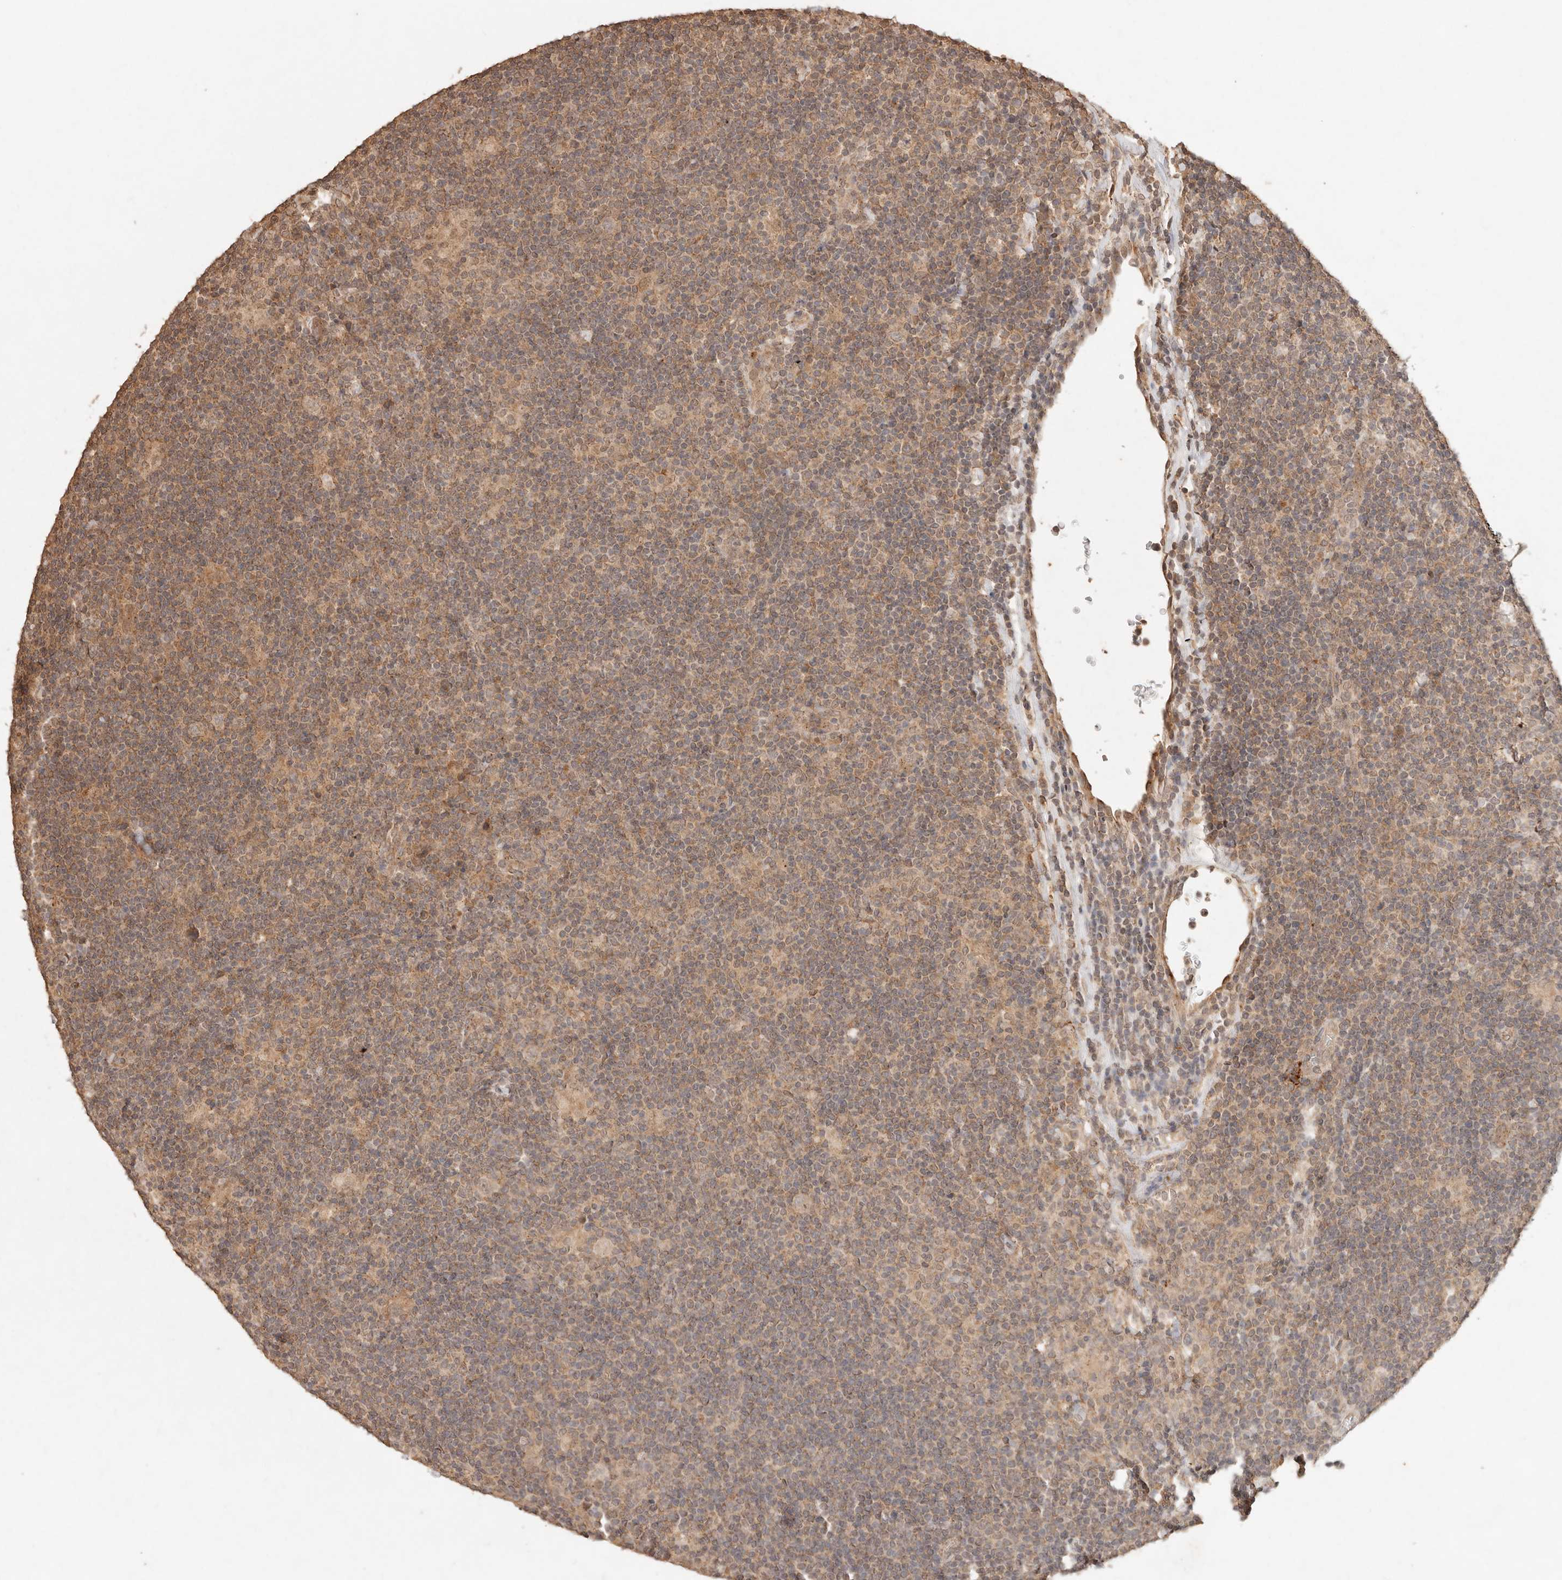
{"staining": {"intensity": "weak", "quantity": ">75%", "location": "cytoplasmic/membranous"}, "tissue": "lymphoma", "cell_type": "Tumor cells", "image_type": "cancer", "snomed": [{"axis": "morphology", "description": "Hodgkin's disease, NOS"}, {"axis": "topography", "description": "Lymph node"}], "caption": "Tumor cells demonstrate weak cytoplasmic/membranous expression in approximately >75% of cells in Hodgkin's disease.", "gene": "LMO4", "patient": {"sex": "female", "age": 57}}